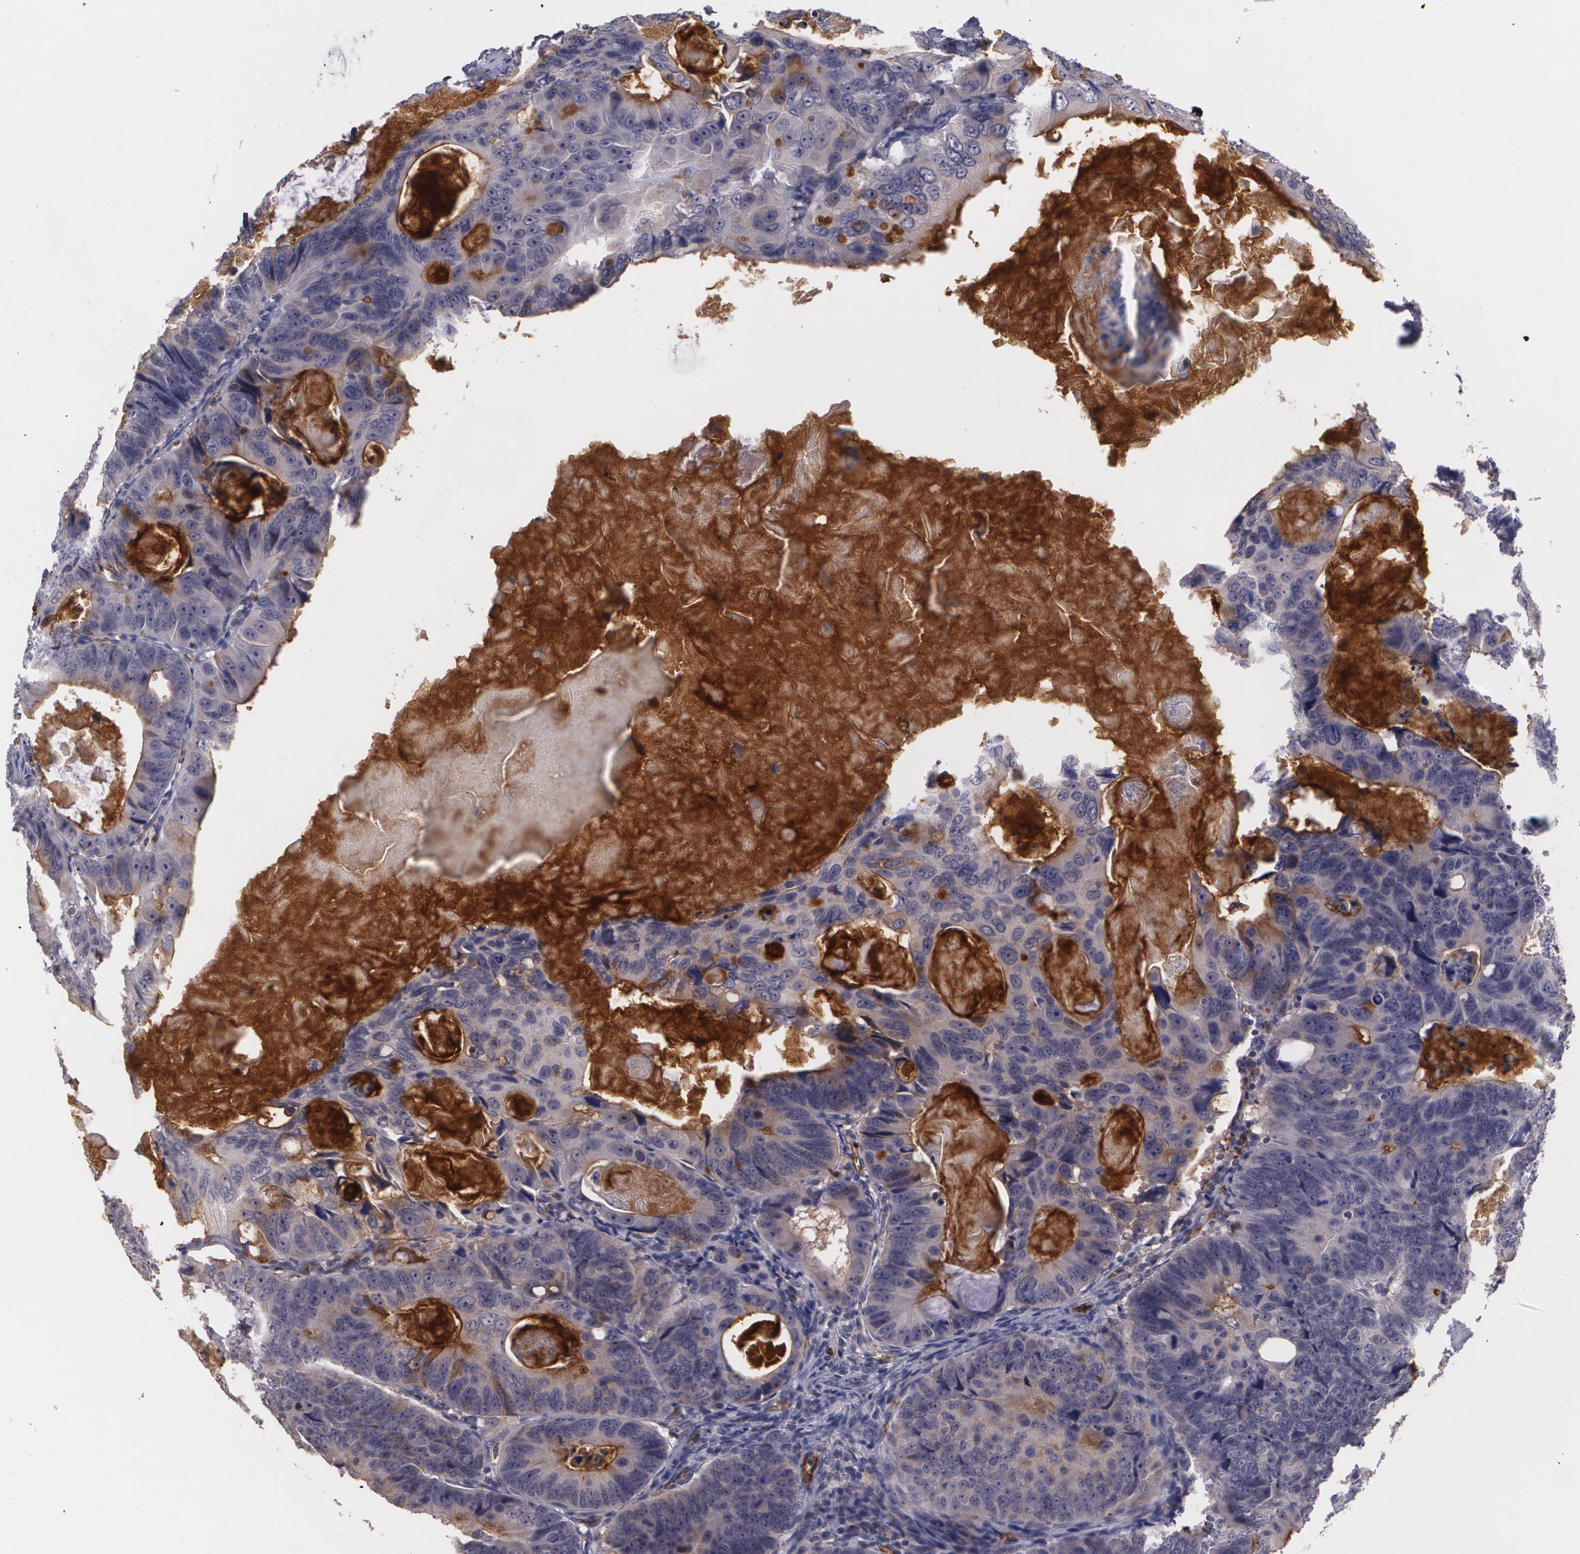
{"staining": {"intensity": "weak", "quantity": "<25%", "location": "cytoplasmic/membranous"}, "tissue": "colorectal cancer", "cell_type": "Tumor cells", "image_type": "cancer", "snomed": [{"axis": "morphology", "description": "Adenocarcinoma, NOS"}, {"axis": "topography", "description": "Colon"}], "caption": "Immunohistochemistry (IHC) histopathology image of neoplastic tissue: adenocarcinoma (colorectal) stained with DAB (3,3'-diaminobenzidine) exhibits no significant protein expression in tumor cells. Brightfield microscopy of immunohistochemistry stained with DAB (3,3'-diaminobenzidine) (brown) and hematoxylin (blue), captured at high magnification.", "gene": "ACE", "patient": {"sex": "female", "age": 55}}